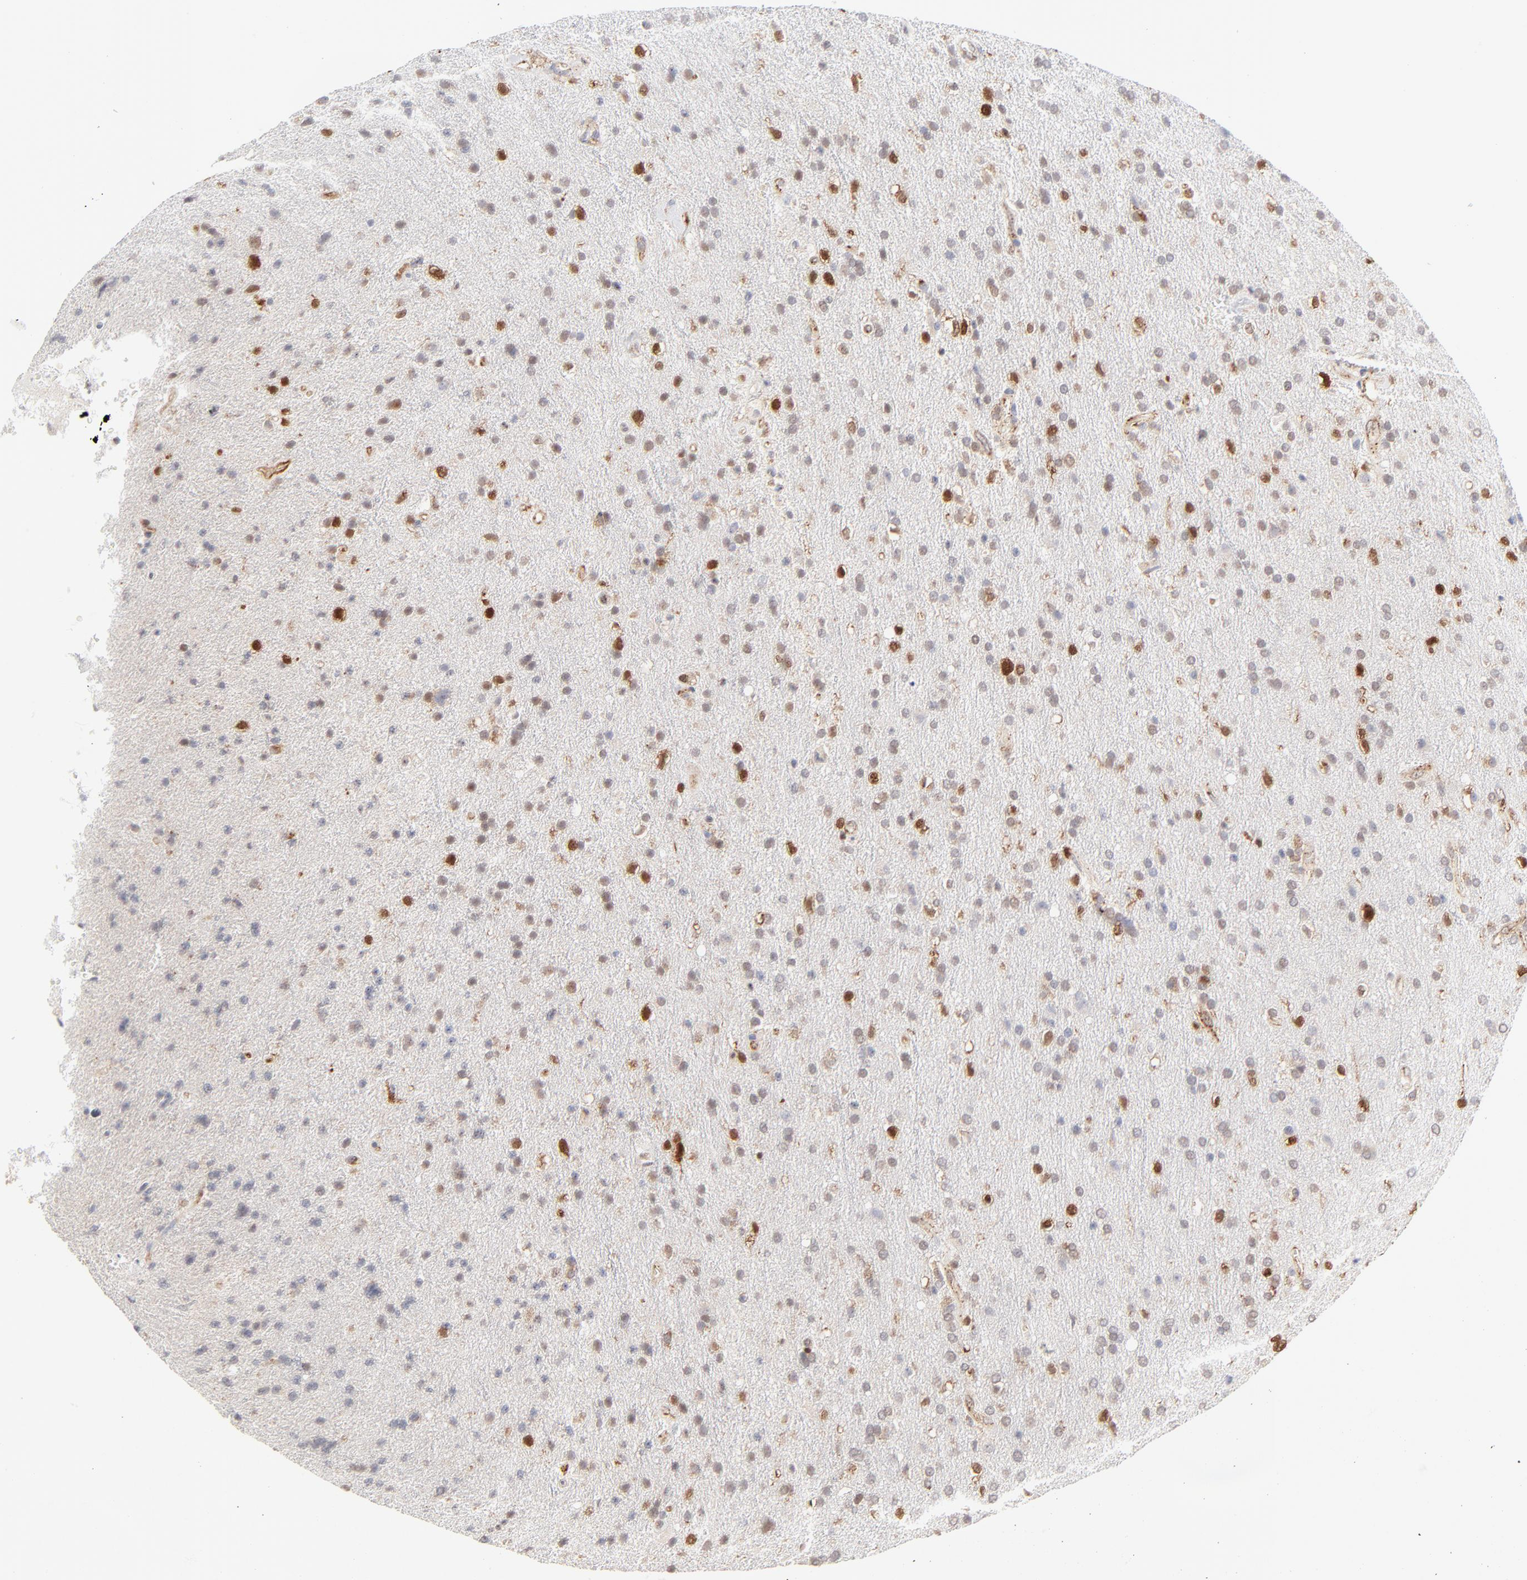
{"staining": {"intensity": "moderate", "quantity": "<25%", "location": "nuclear"}, "tissue": "glioma", "cell_type": "Tumor cells", "image_type": "cancer", "snomed": [{"axis": "morphology", "description": "Glioma, malignant, High grade"}, {"axis": "topography", "description": "Brain"}], "caption": "Protein staining by immunohistochemistry reveals moderate nuclear expression in about <25% of tumor cells in glioma.", "gene": "CDK6", "patient": {"sex": "male", "age": 33}}